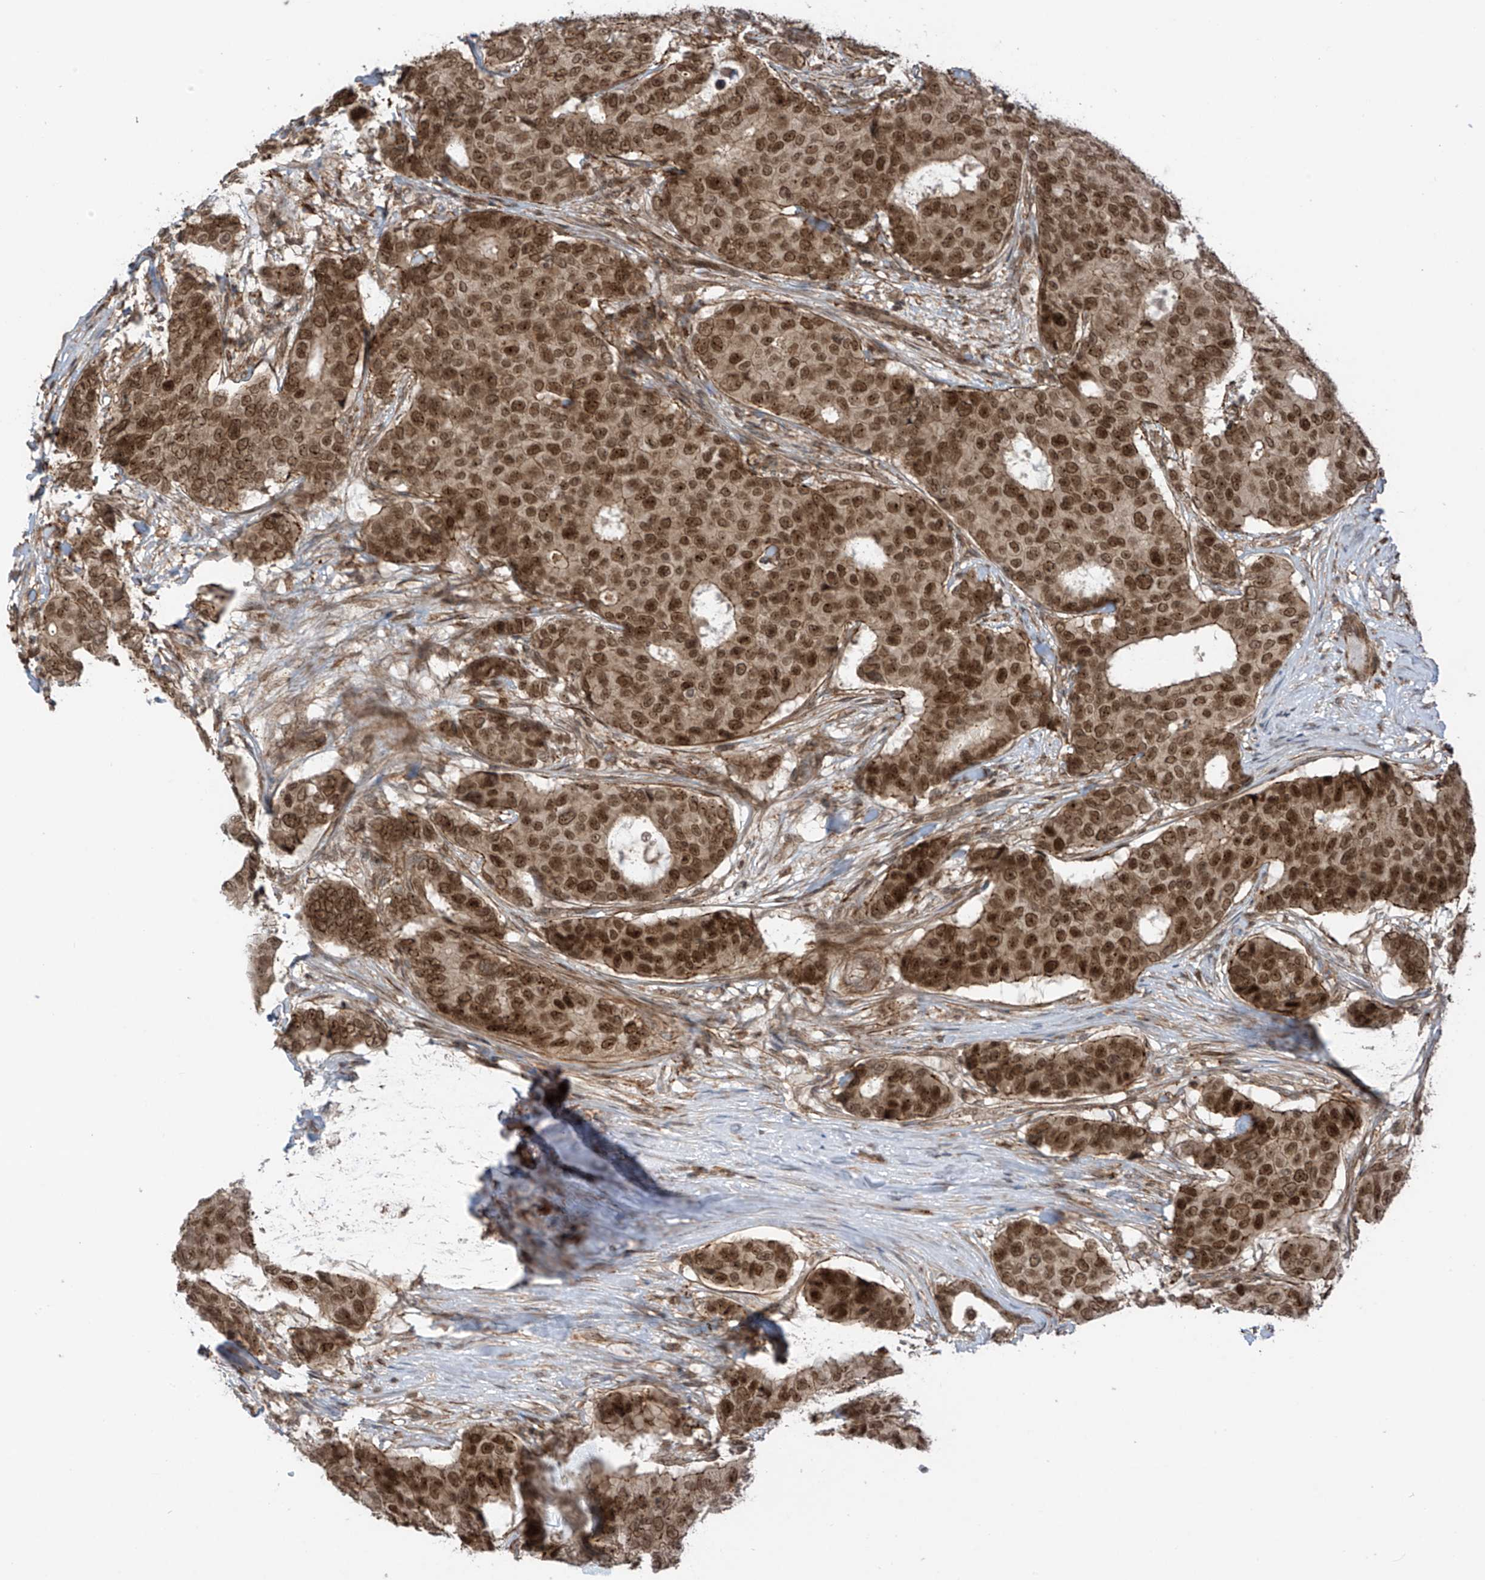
{"staining": {"intensity": "moderate", "quantity": ">75%", "location": "nuclear"}, "tissue": "breast cancer", "cell_type": "Tumor cells", "image_type": "cancer", "snomed": [{"axis": "morphology", "description": "Duct carcinoma"}, {"axis": "topography", "description": "Breast"}], "caption": "Immunohistochemical staining of human breast intraductal carcinoma shows medium levels of moderate nuclear protein staining in approximately >75% of tumor cells.", "gene": "REPIN1", "patient": {"sex": "female", "age": 75}}